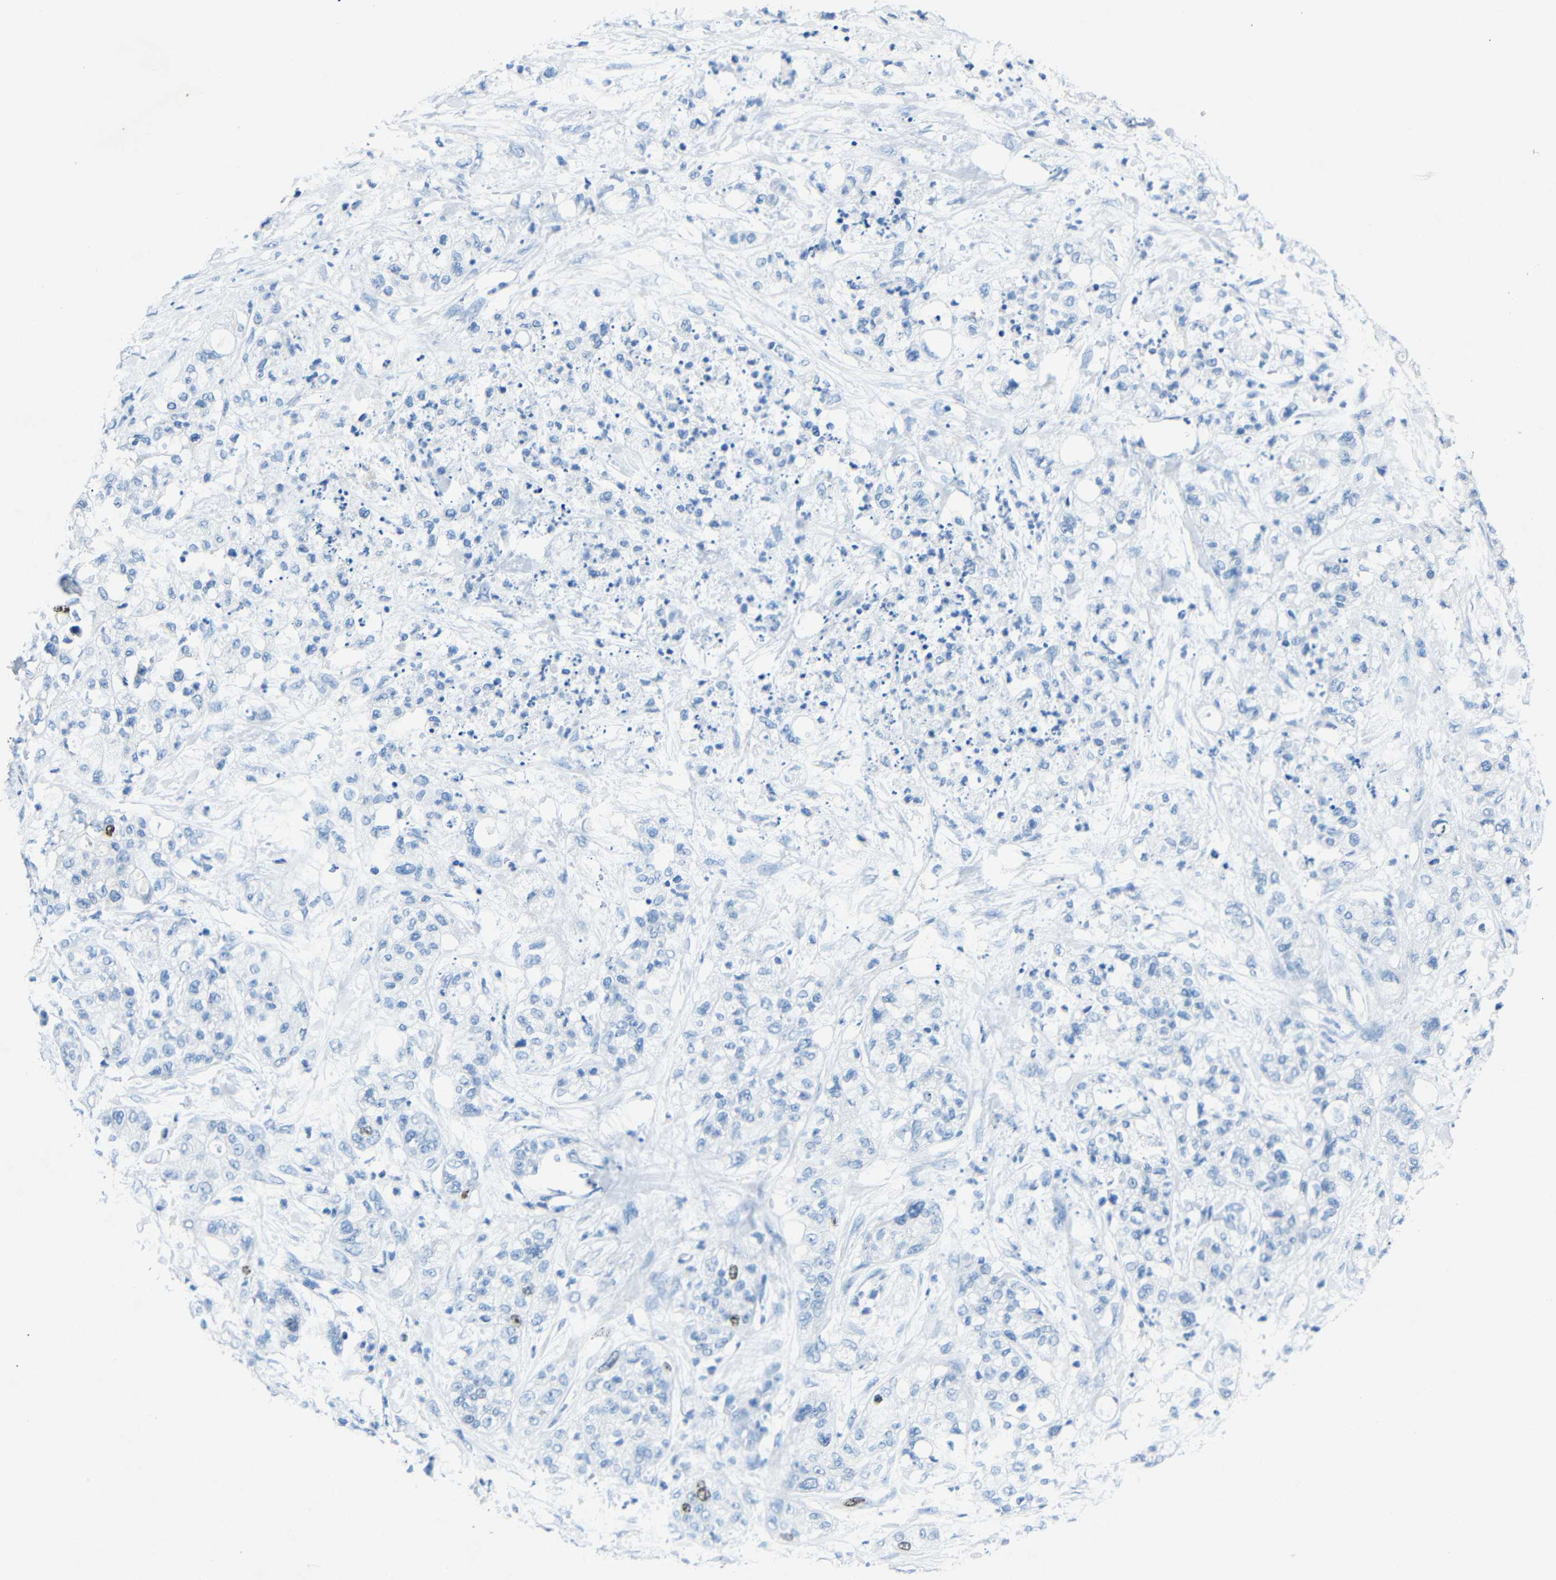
{"staining": {"intensity": "moderate", "quantity": "<25%", "location": "nuclear"}, "tissue": "pancreatic cancer", "cell_type": "Tumor cells", "image_type": "cancer", "snomed": [{"axis": "morphology", "description": "Adenocarcinoma, NOS"}, {"axis": "topography", "description": "Pancreas"}], "caption": "Immunohistochemistry (IHC) of pancreatic adenocarcinoma exhibits low levels of moderate nuclear positivity in approximately <25% of tumor cells. (Stains: DAB in brown, nuclei in blue, Microscopy: brightfield microscopy at high magnification).", "gene": "INCENP", "patient": {"sex": "female", "age": 78}}